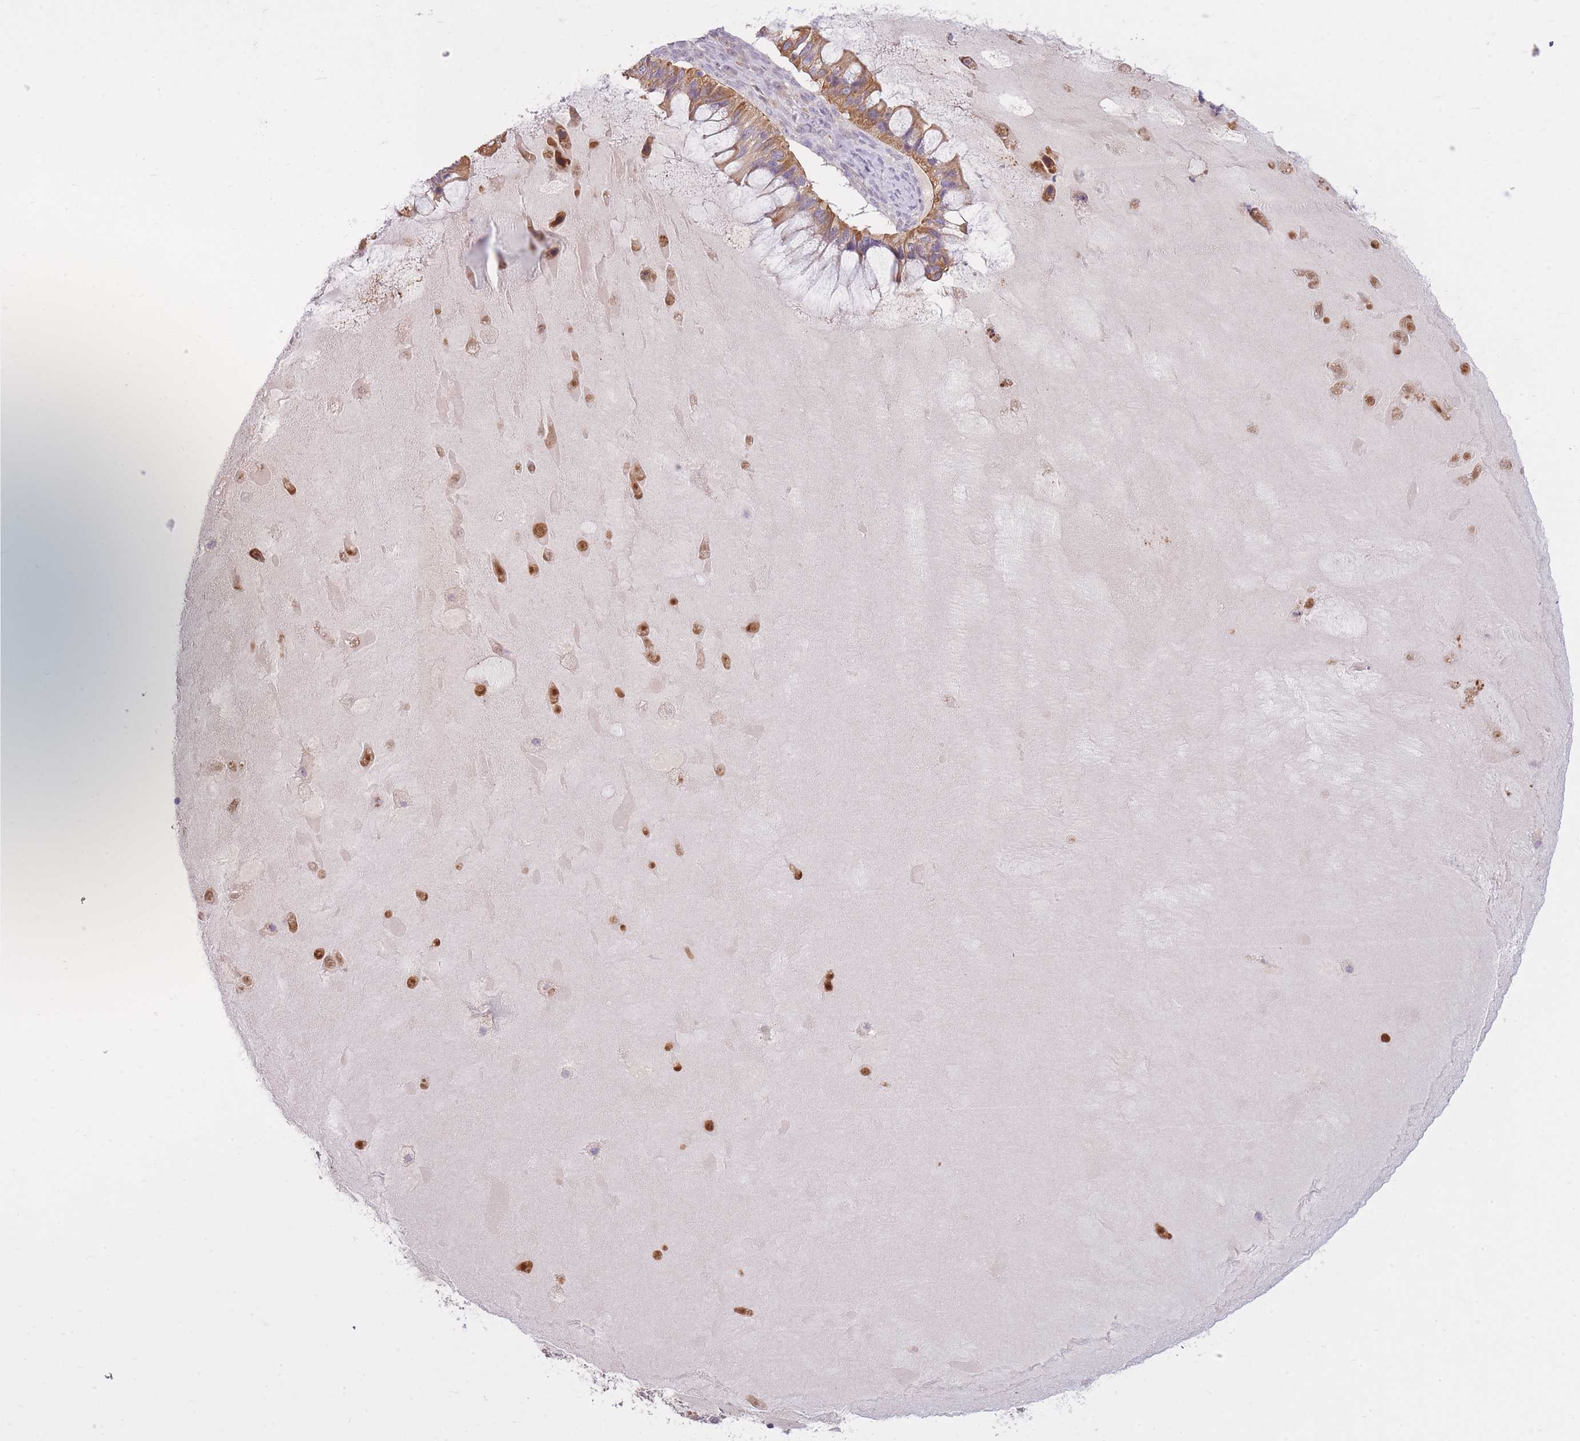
{"staining": {"intensity": "moderate", "quantity": ">75%", "location": "cytoplasmic/membranous"}, "tissue": "ovarian cancer", "cell_type": "Tumor cells", "image_type": "cancer", "snomed": [{"axis": "morphology", "description": "Cystadenocarcinoma, mucinous, NOS"}, {"axis": "topography", "description": "Ovary"}], "caption": "A medium amount of moderate cytoplasmic/membranous positivity is appreciated in about >75% of tumor cells in ovarian cancer tissue.", "gene": "REV1", "patient": {"sex": "female", "age": 61}}